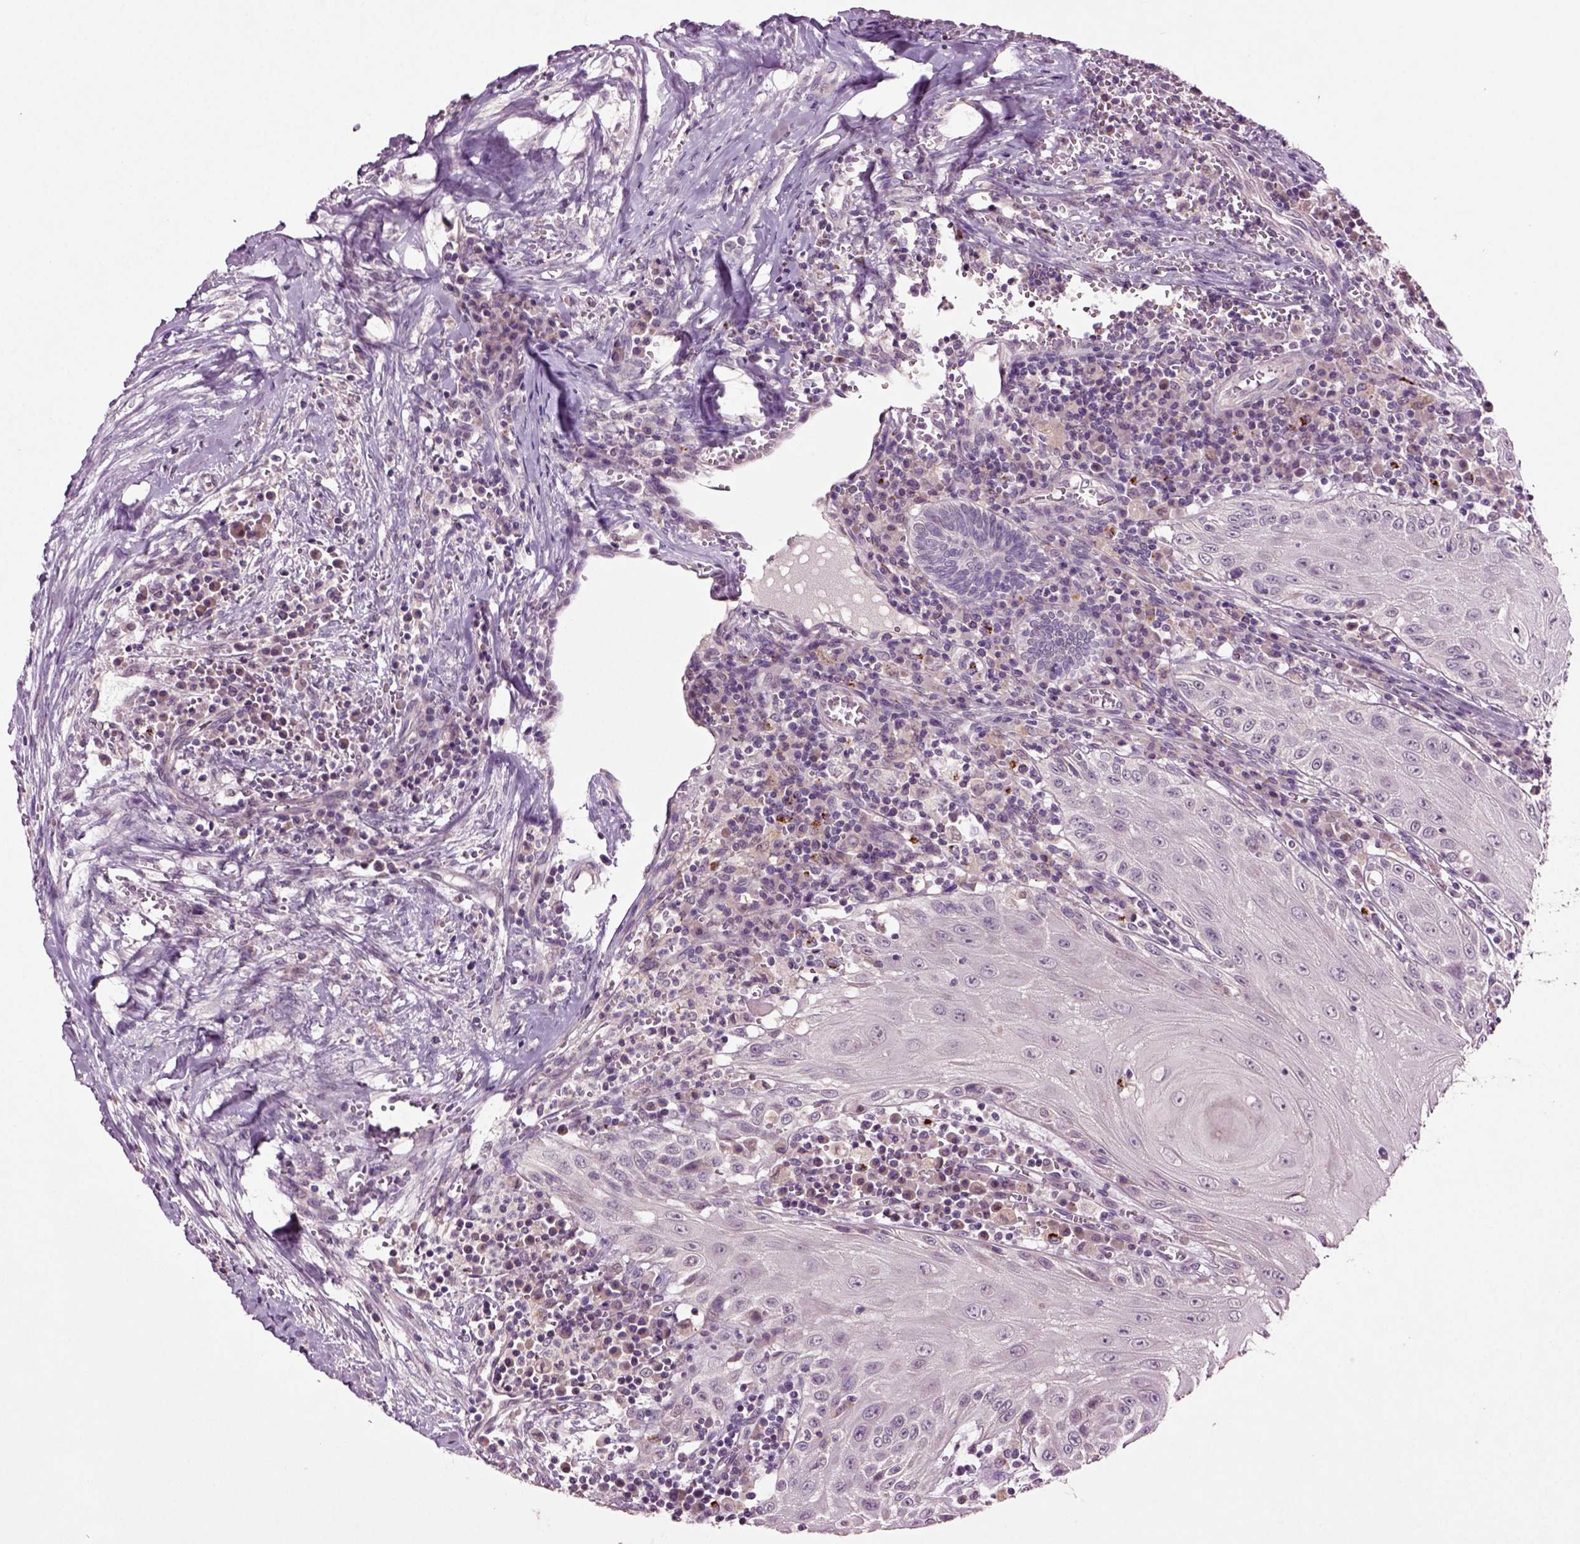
{"staining": {"intensity": "negative", "quantity": "none", "location": "none"}, "tissue": "head and neck cancer", "cell_type": "Tumor cells", "image_type": "cancer", "snomed": [{"axis": "morphology", "description": "Squamous cell carcinoma, NOS"}, {"axis": "topography", "description": "Oral tissue"}, {"axis": "topography", "description": "Head-Neck"}], "caption": "A high-resolution micrograph shows IHC staining of squamous cell carcinoma (head and neck), which shows no significant positivity in tumor cells. (Stains: DAB IHC with hematoxylin counter stain, Microscopy: brightfield microscopy at high magnification).", "gene": "SLC17A6", "patient": {"sex": "male", "age": 58}}